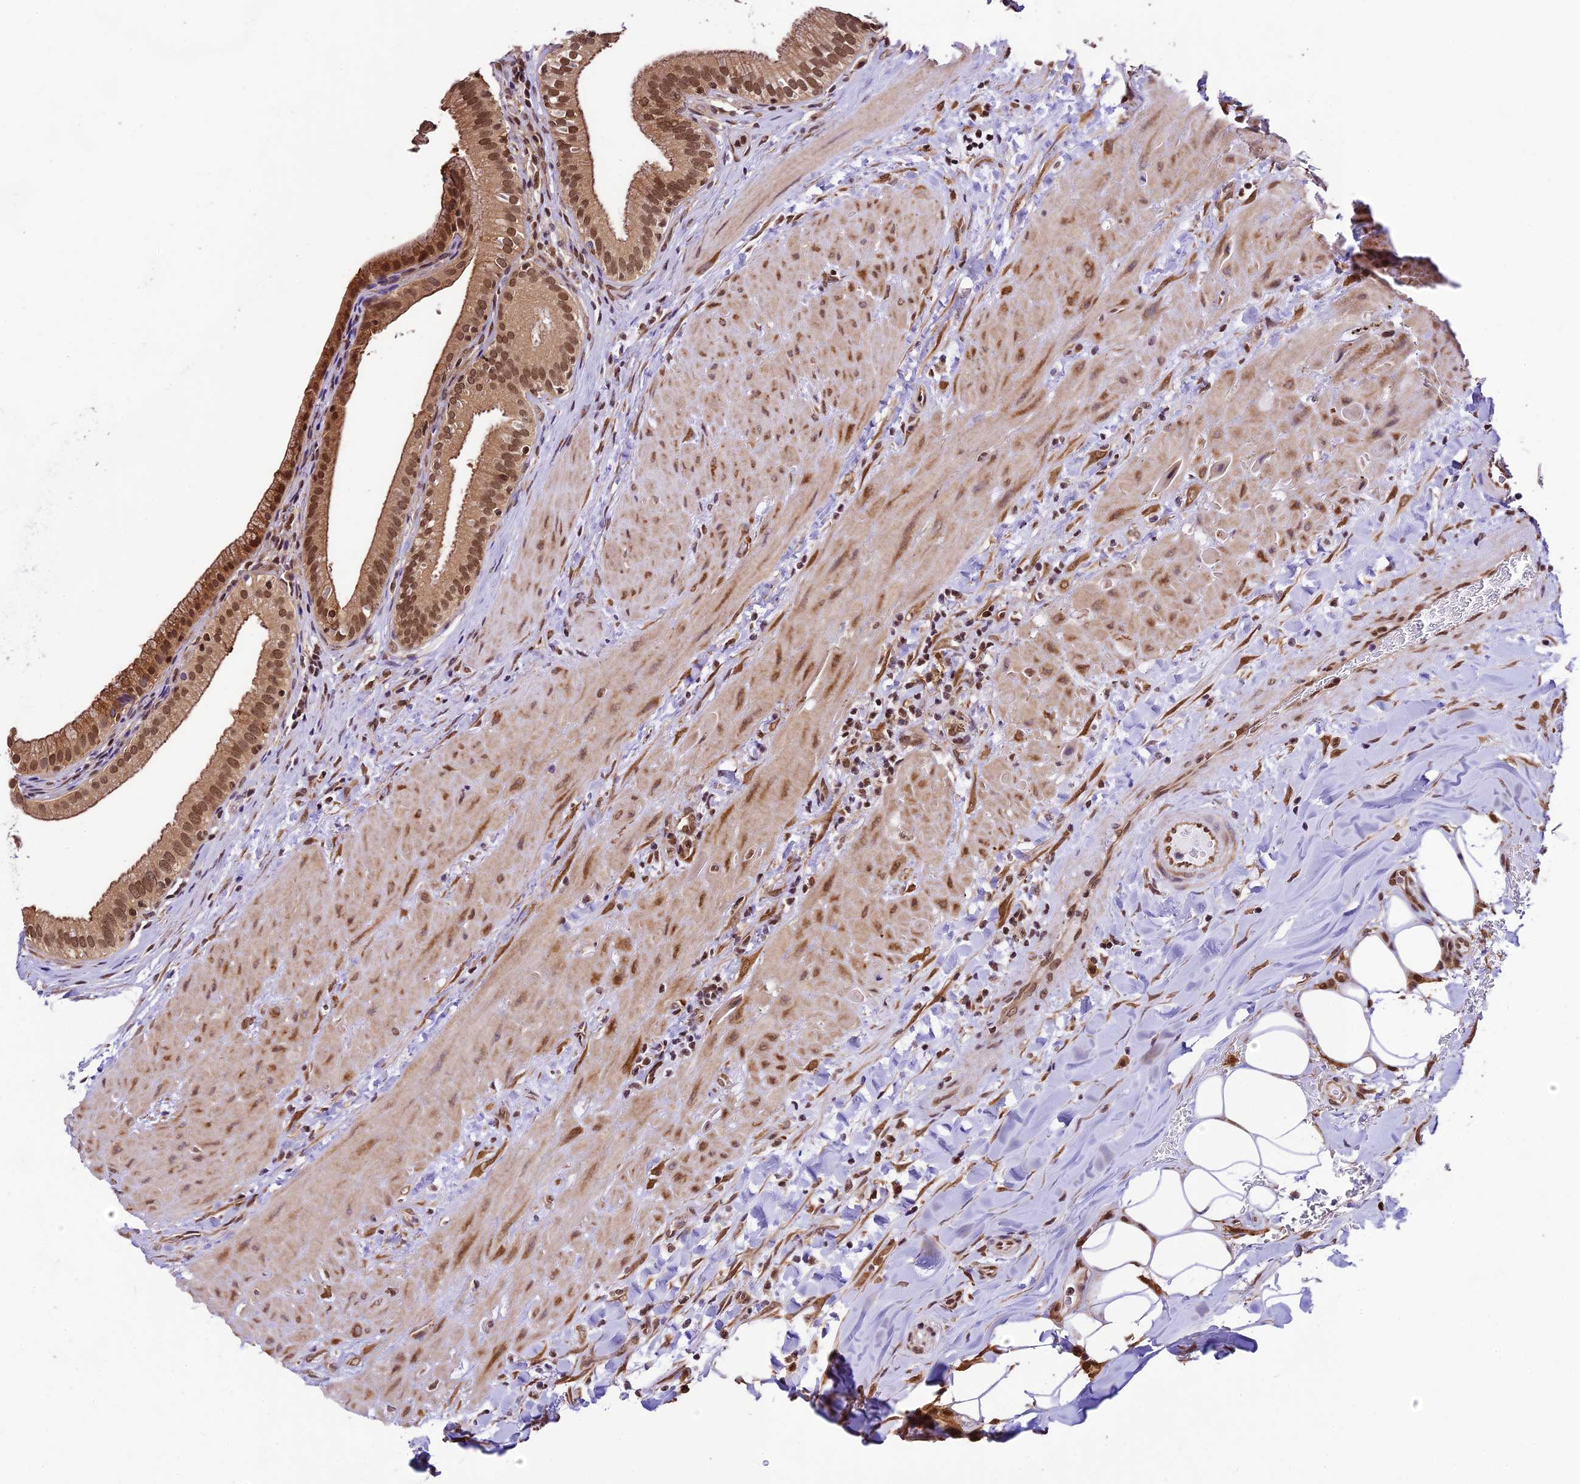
{"staining": {"intensity": "strong", "quantity": ">75%", "location": "cytoplasmic/membranous,nuclear"}, "tissue": "gallbladder", "cell_type": "Glandular cells", "image_type": "normal", "snomed": [{"axis": "morphology", "description": "Normal tissue, NOS"}, {"axis": "topography", "description": "Gallbladder"}], "caption": "A photomicrograph showing strong cytoplasmic/membranous,nuclear positivity in about >75% of glandular cells in unremarkable gallbladder, as visualized by brown immunohistochemical staining.", "gene": "TRIM22", "patient": {"sex": "male", "age": 24}}